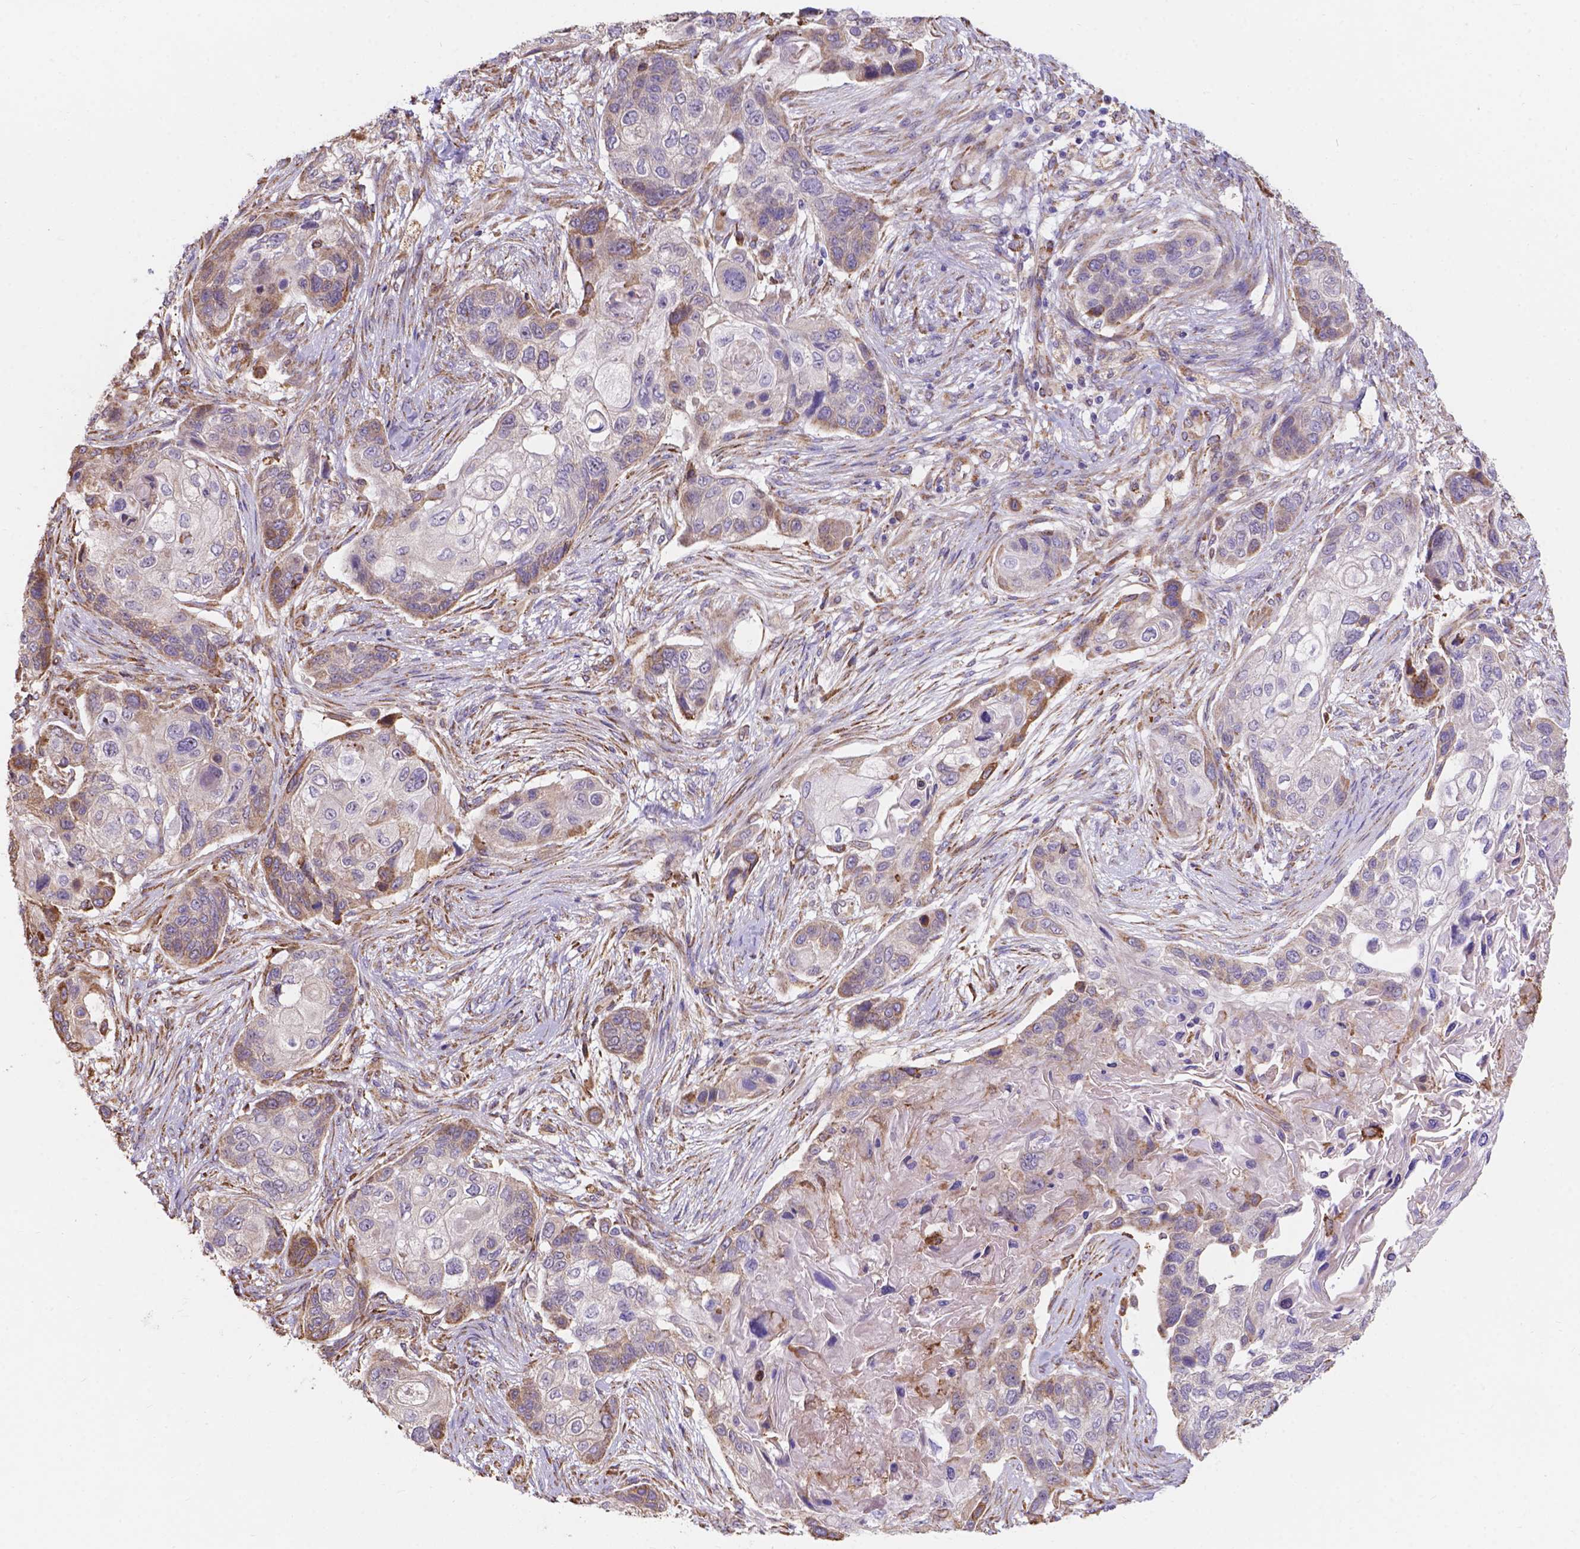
{"staining": {"intensity": "weak", "quantity": "<25%", "location": "cytoplasmic/membranous"}, "tissue": "lung cancer", "cell_type": "Tumor cells", "image_type": "cancer", "snomed": [{"axis": "morphology", "description": "Squamous cell carcinoma, NOS"}, {"axis": "topography", "description": "Lung"}], "caption": "Immunohistochemical staining of human lung cancer demonstrates no significant positivity in tumor cells.", "gene": "IPO11", "patient": {"sex": "male", "age": 69}}